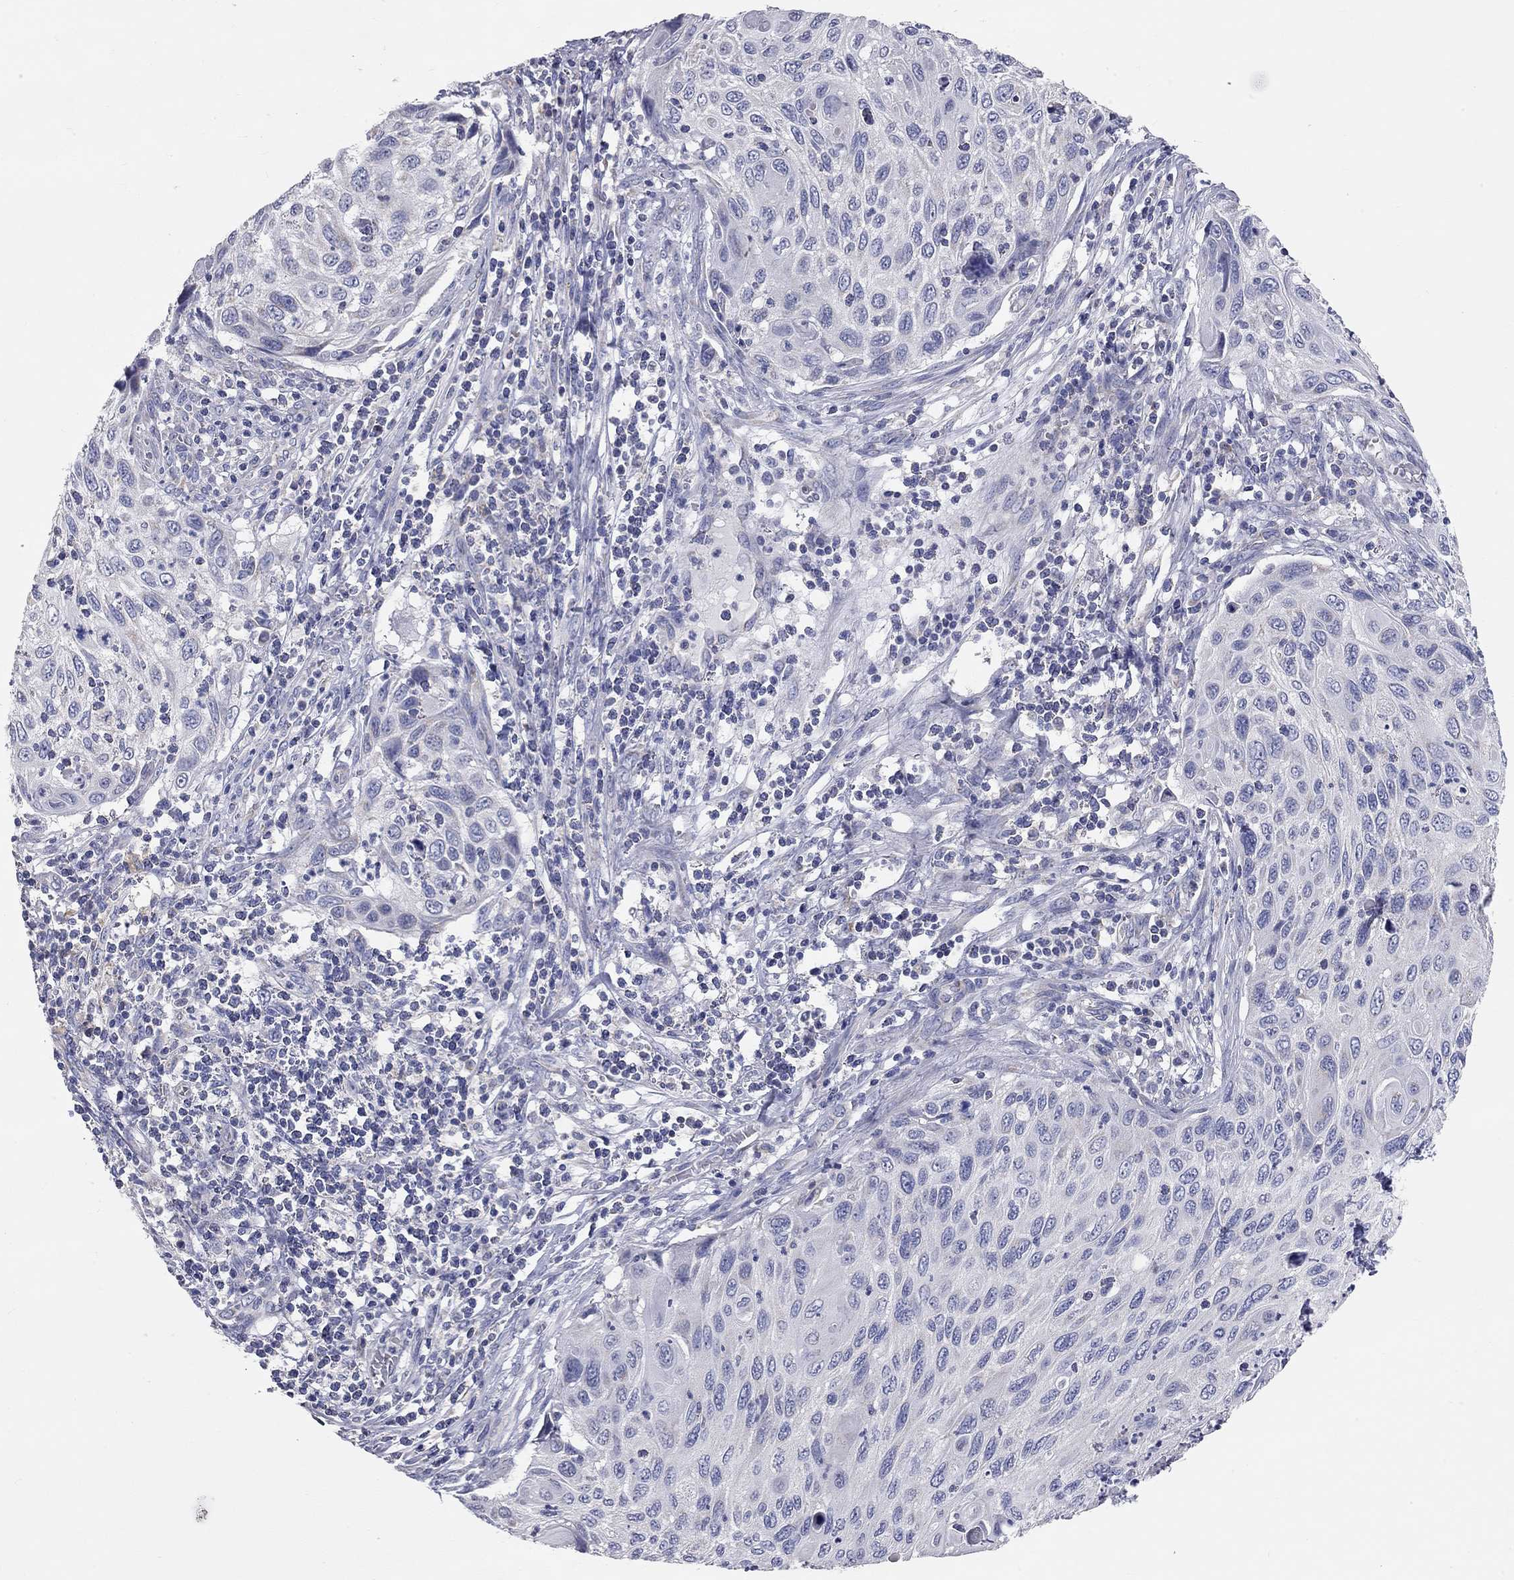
{"staining": {"intensity": "negative", "quantity": "none", "location": "none"}, "tissue": "cervical cancer", "cell_type": "Tumor cells", "image_type": "cancer", "snomed": [{"axis": "morphology", "description": "Squamous cell carcinoma, NOS"}, {"axis": "topography", "description": "Cervix"}], "caption": "This image is of cervical squamous cell carcinoma stained with immunohistochemistry (IHC) to label a protein in brown with the nuclei are counter-stained blue. There is no staining in tumor cells. Nuclei are stained in blue.", "gene": "CFAP161", "patient": {"sex": "female", "age": 70}}